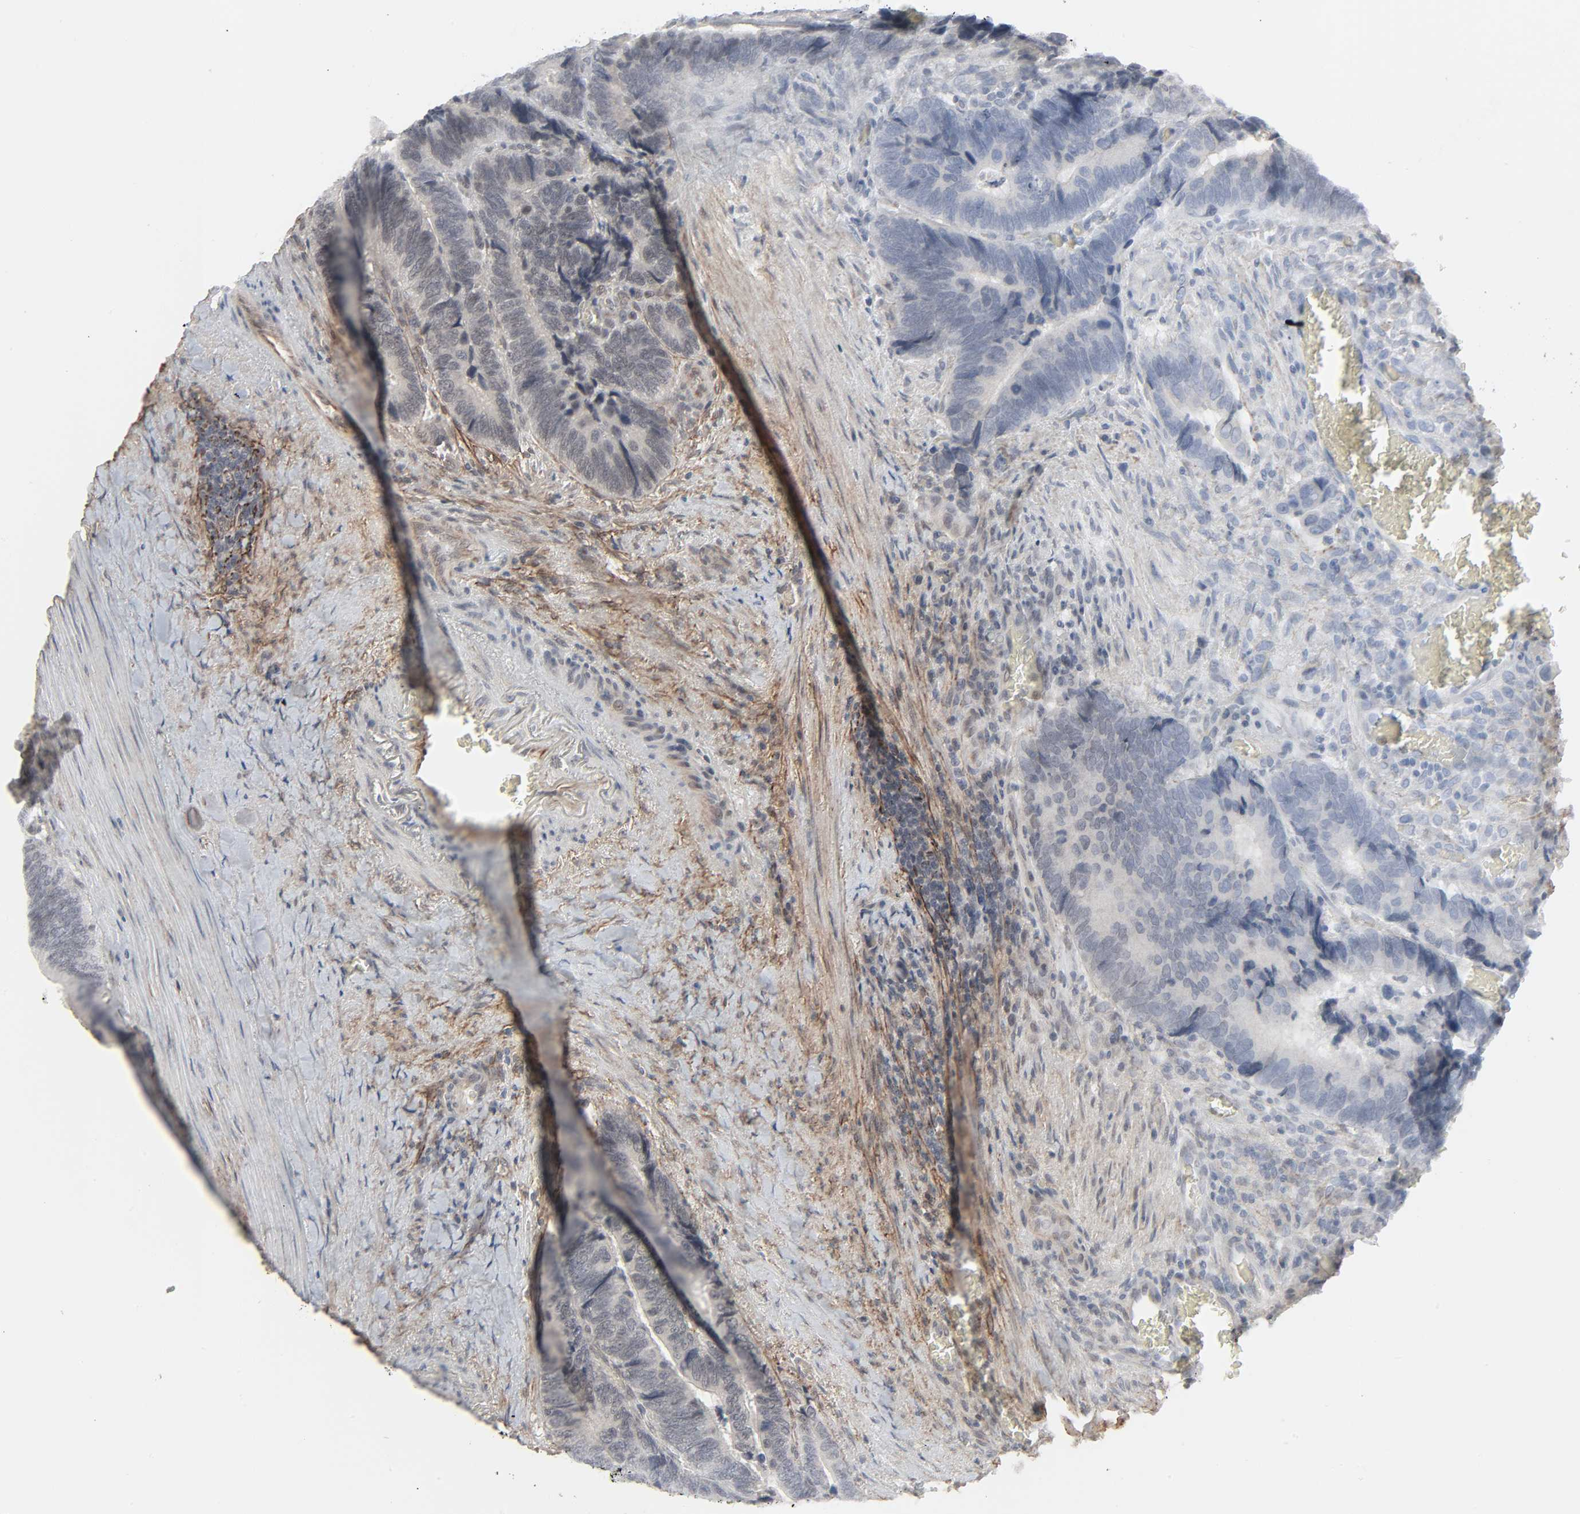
{"staining": {"intensity": "negative", "quantity": "none", "location": "none"}, "tissue": "colorectal cancer", "cell_type": "Tumor cells", "image_type": "cancer", "snomed": [{"axis": "morphology", "description": "Adenocarcinoma, NOS"}, {"axis": "topography", "description": "Colon"}], "caption": "The IHC photomicrograph has no significant expression in tumor cells of adenocarcinoma (colorectal) tissue.", "gene": "ZNF222", "patient": {"sex": "male", "age": 72}}